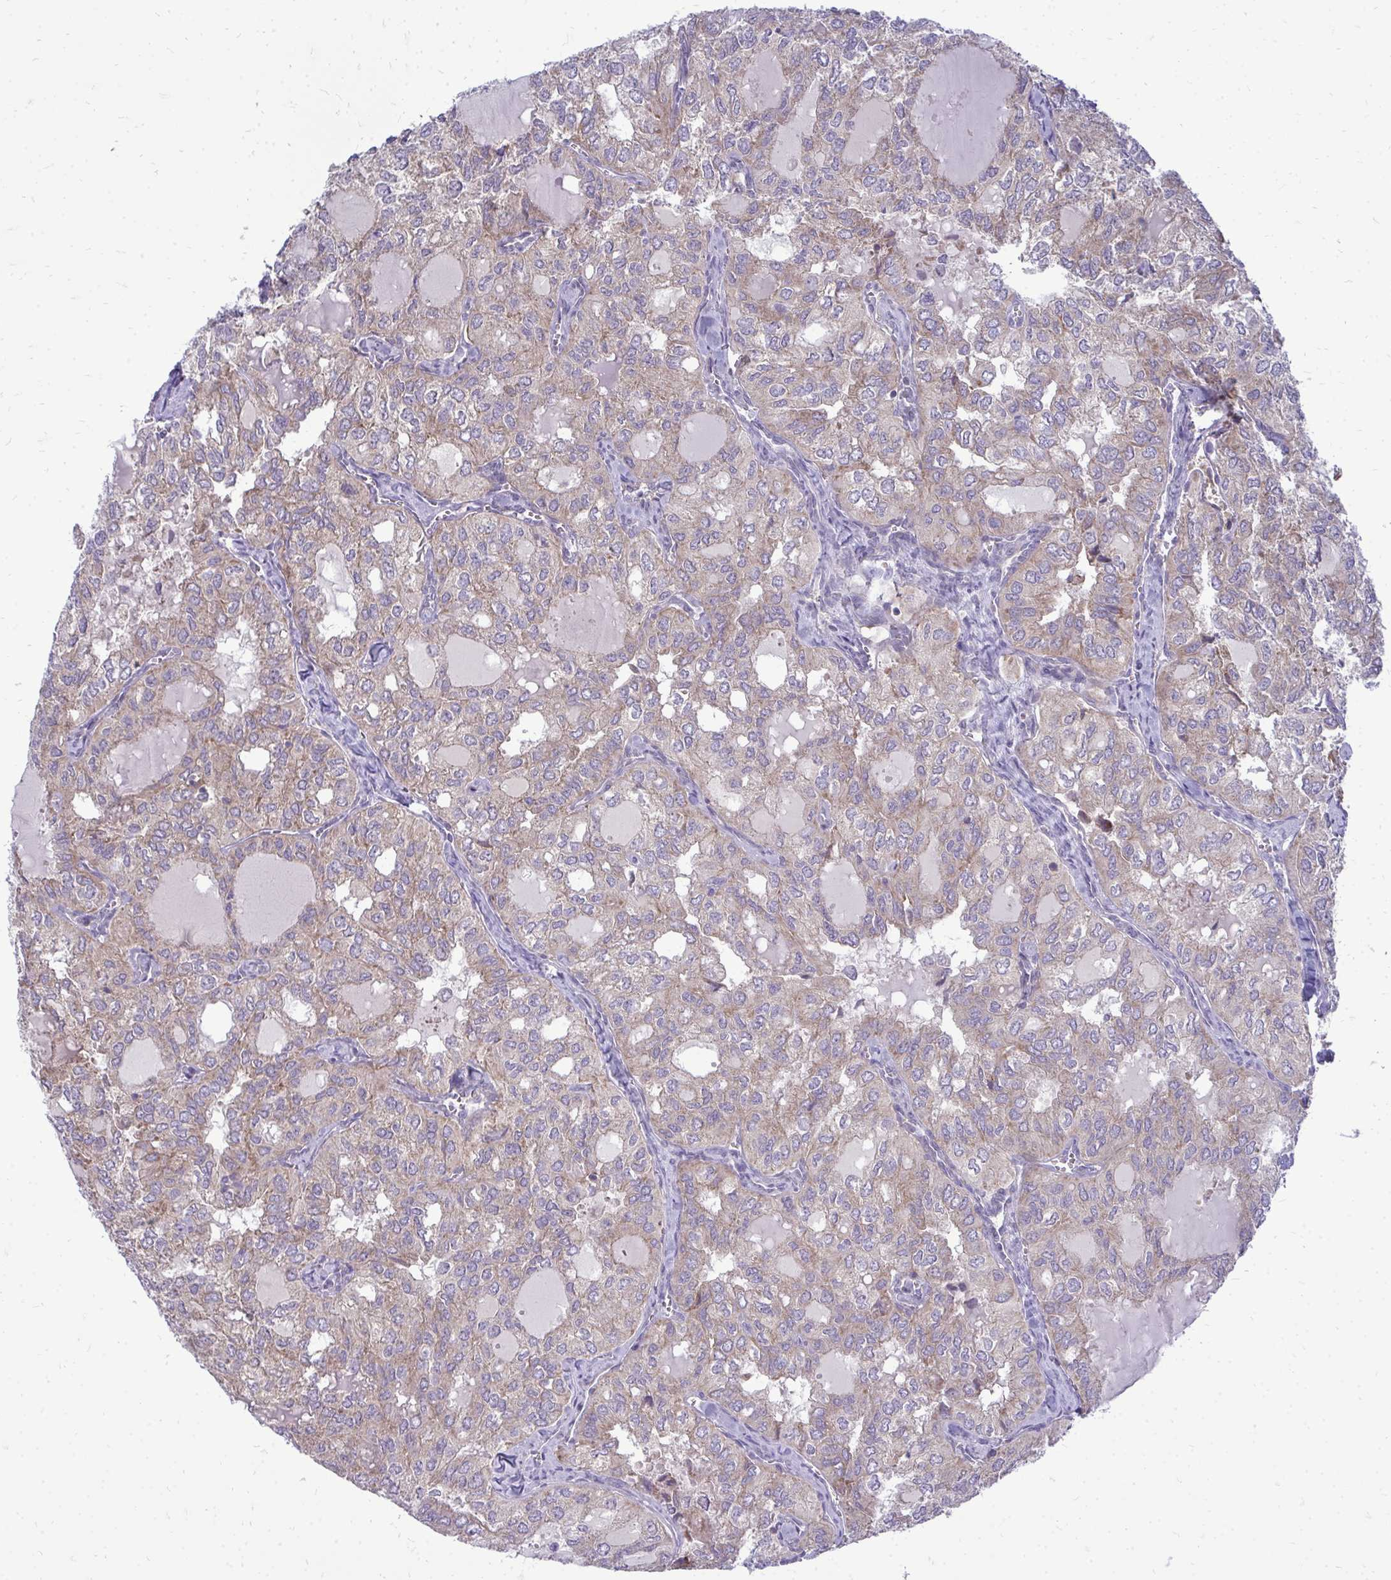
{"staining": {"intensity": "weak", "quantity": "25%-75%", "location": "cytoplasmic/membranous"}, "tissue": "thyroid cancer", "cell_type": "Tumor cells", "image_type": "cancer", "snomed": [{"axis": "morphology", "description": "Follicular adenoma carcinoma, NOS"}, {"axis": "topography", "description": "Thyroid gland"}], "caption": "Thyroid follicular adenoma carcinoma stained with DAB immunohistochemistry reveals low levels of weak cytoplasmic/membranous staining in about 25%-75% of tumor cells.", "gene": "RPLP2", "patient": {"sex": "male", "age": 75}}